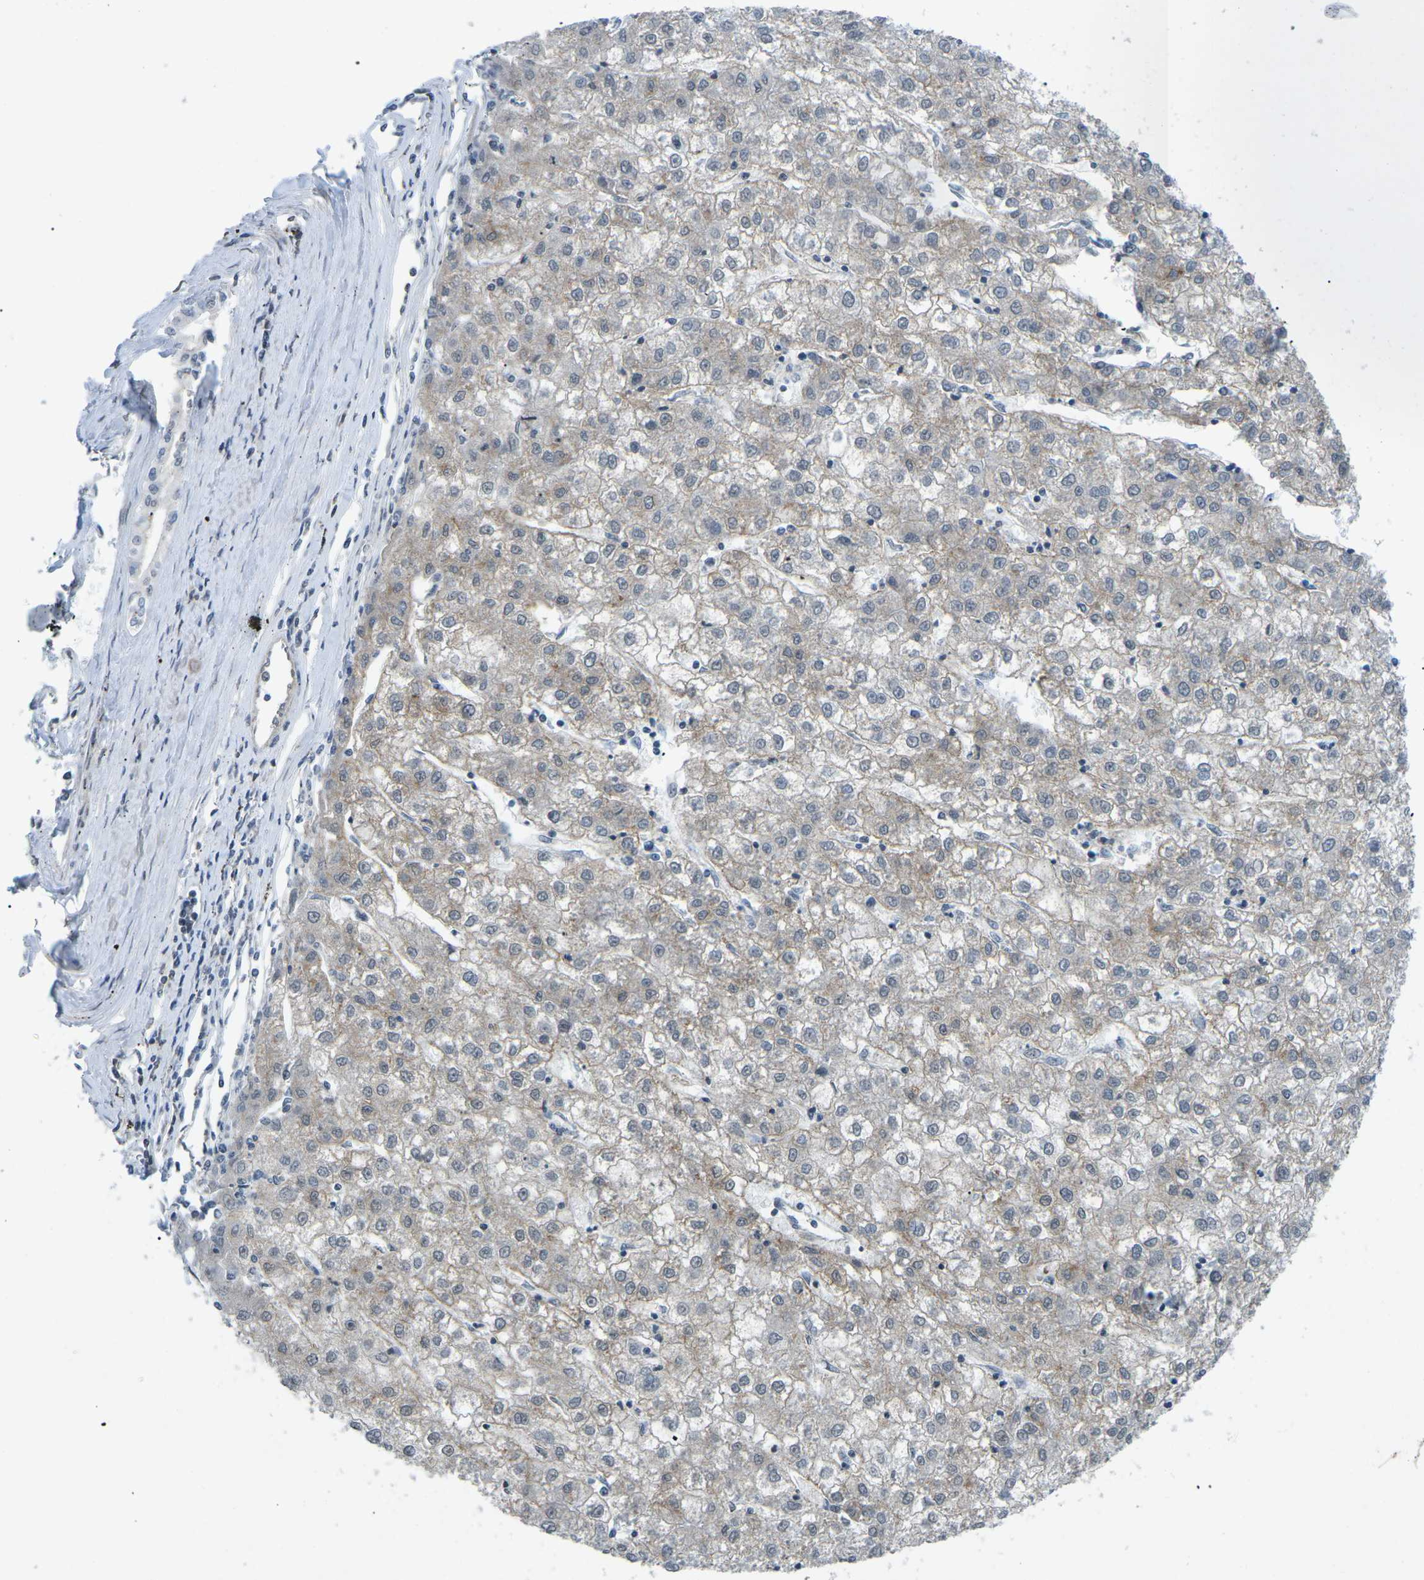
{"staining": {"intensity": "weak", "quantity": ">75%", "location": "cytoplasmic/membranous"}, "tissue": "liver cancer", "cell_type": "Tumor cells", "image_type": "cancer", "snomed": [{"axis": "morphology", "description": "Carcinoma, Hepatocellular, NOS"}, {"axis": "topography", "description": "Liver"}], "caption": "Protein analysis of hepatocellular carcinoma (liver) tissue demonstrates weak cytoplasmic/membranous staining in approximately >75% of tumor cells.", "gene": "TFR2", "patient": {"sex": "male", "age": 72}}